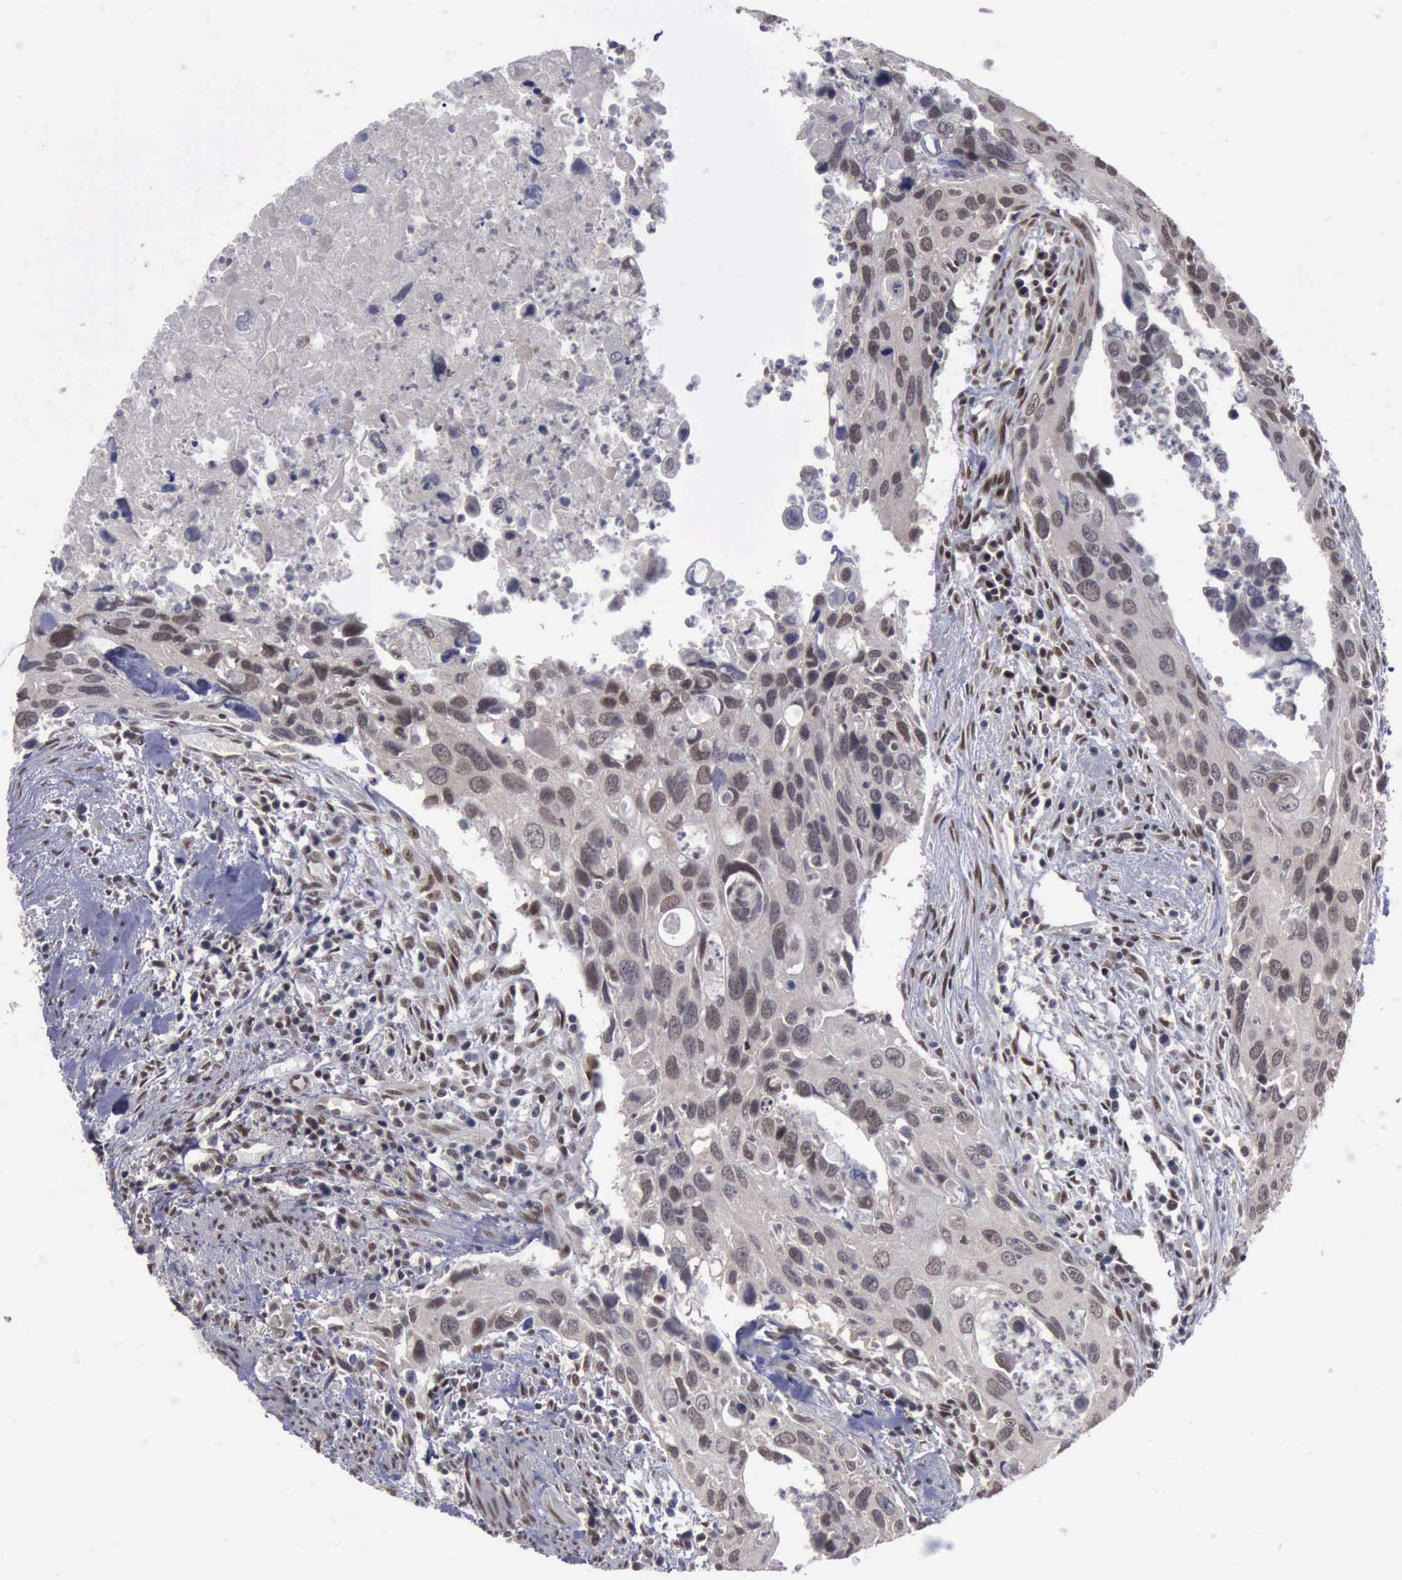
{"staining": {"intensity": "weak", "quantity": "25%-75%", "location": "nuclear"}, "tissue": "urothelial cancer", "cell_type": "Tumor cells", "image_type": "cancer", "snomed": [{"axis": "morphology", "description": "Urothelial carcinoma, High grade"}, {"axis": "topography", "description": "Urinary bladder"}], "caption": "This micrograph shows high-grade urothelial carcinoma stained with immunohistochemistry (IHC) to label a protein in brown. The nuclear of tumor cells show weak positivity for the protein. Nuclei are counter-stained blue.", "gene": "RTCB", "patient": {"sex": "male", "age": 71}}